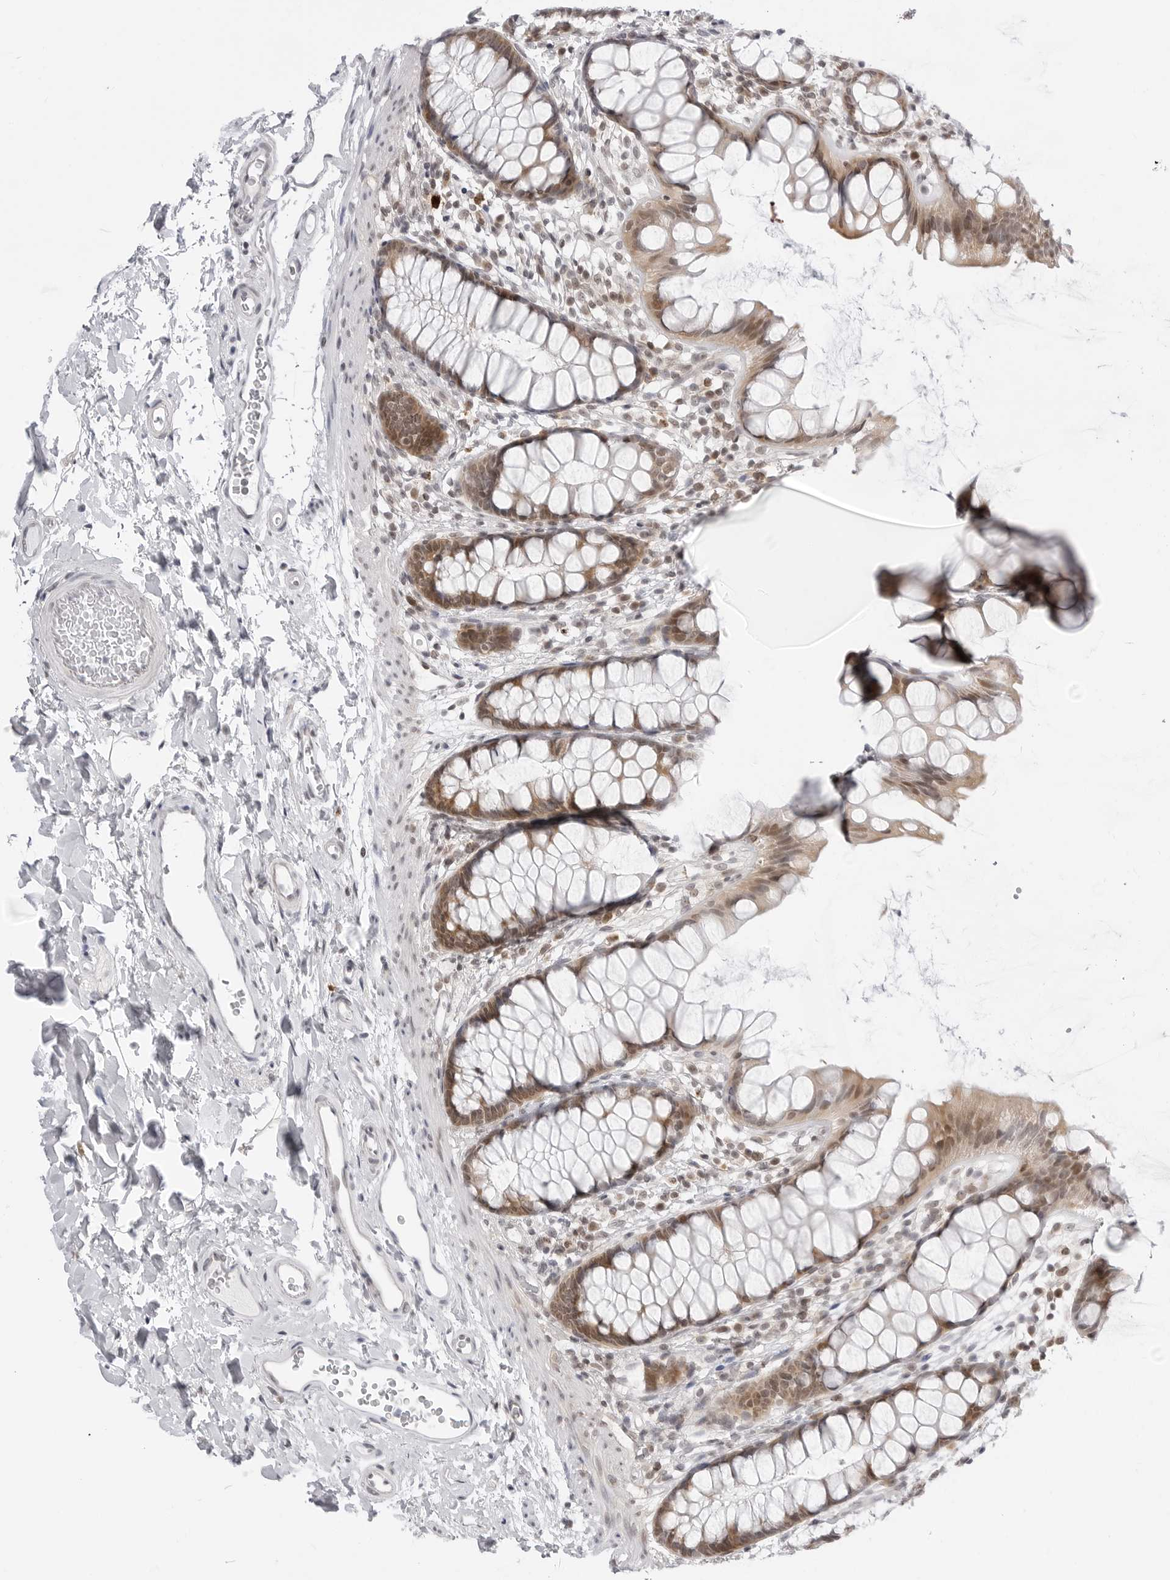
{"staining": {"intensity": "moderate", "quantity": ">75%", "location": "cytoplasmic/membranous,nuclear"}, "tissue": "rectum", "cell_type": "Glandular cells", "image_type": "normal", "snomed": [{"axis": "morphology", "description": "Normal tissue, NOS"}, {"axis": "topography", "description": "Rectum"}], "caption": "Glandular cells reveal medium levels of moderate cytoplasmic/membranous,nuclear staining in approximately >75% of cells in normal rectum.", "gene": "PPP2R5C", "patient": {"sex": "female", "age": 65}}